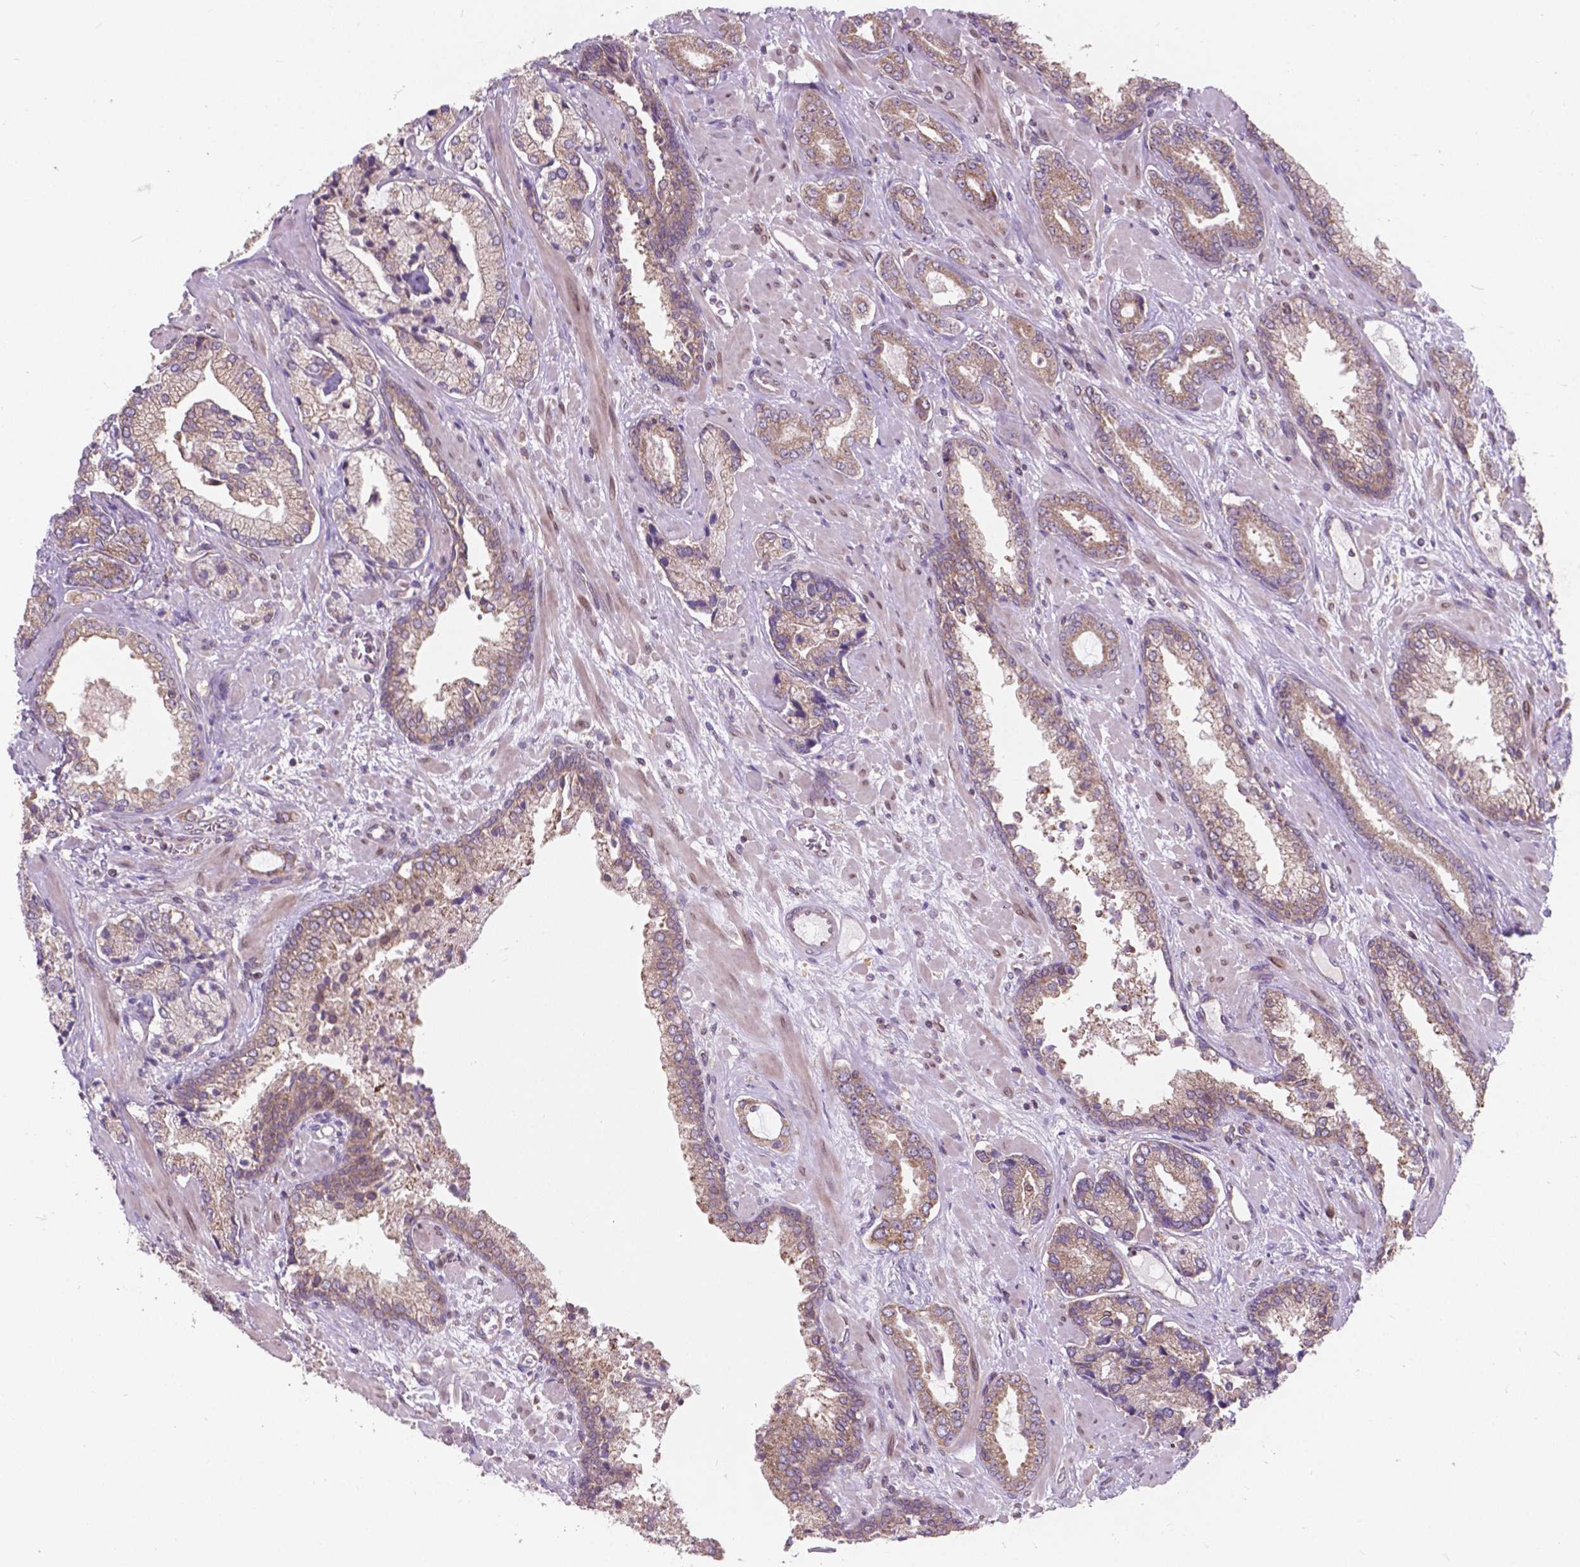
{"staining": {"intensity": "moderate", "quantity": "25%-75%", "location": "cytoplasmic/membranous"}, "tissue": "prostate cancer", "cell_type": "Tumor cells", "image_type": "cancer", "snomed": [{"axis": "morphology", "description": "Adenocarcinoma, Low grade"}, {"axis": "topography", "description": "Prostate"}], "caption": "IHC of prostate cancer displays medium levels of moderate cytoplasmic/membranous staining in approximately 25%-75% of tumor cells.", "gene": "MRPL33", "patient": {"sex": "male", "age": 61}}